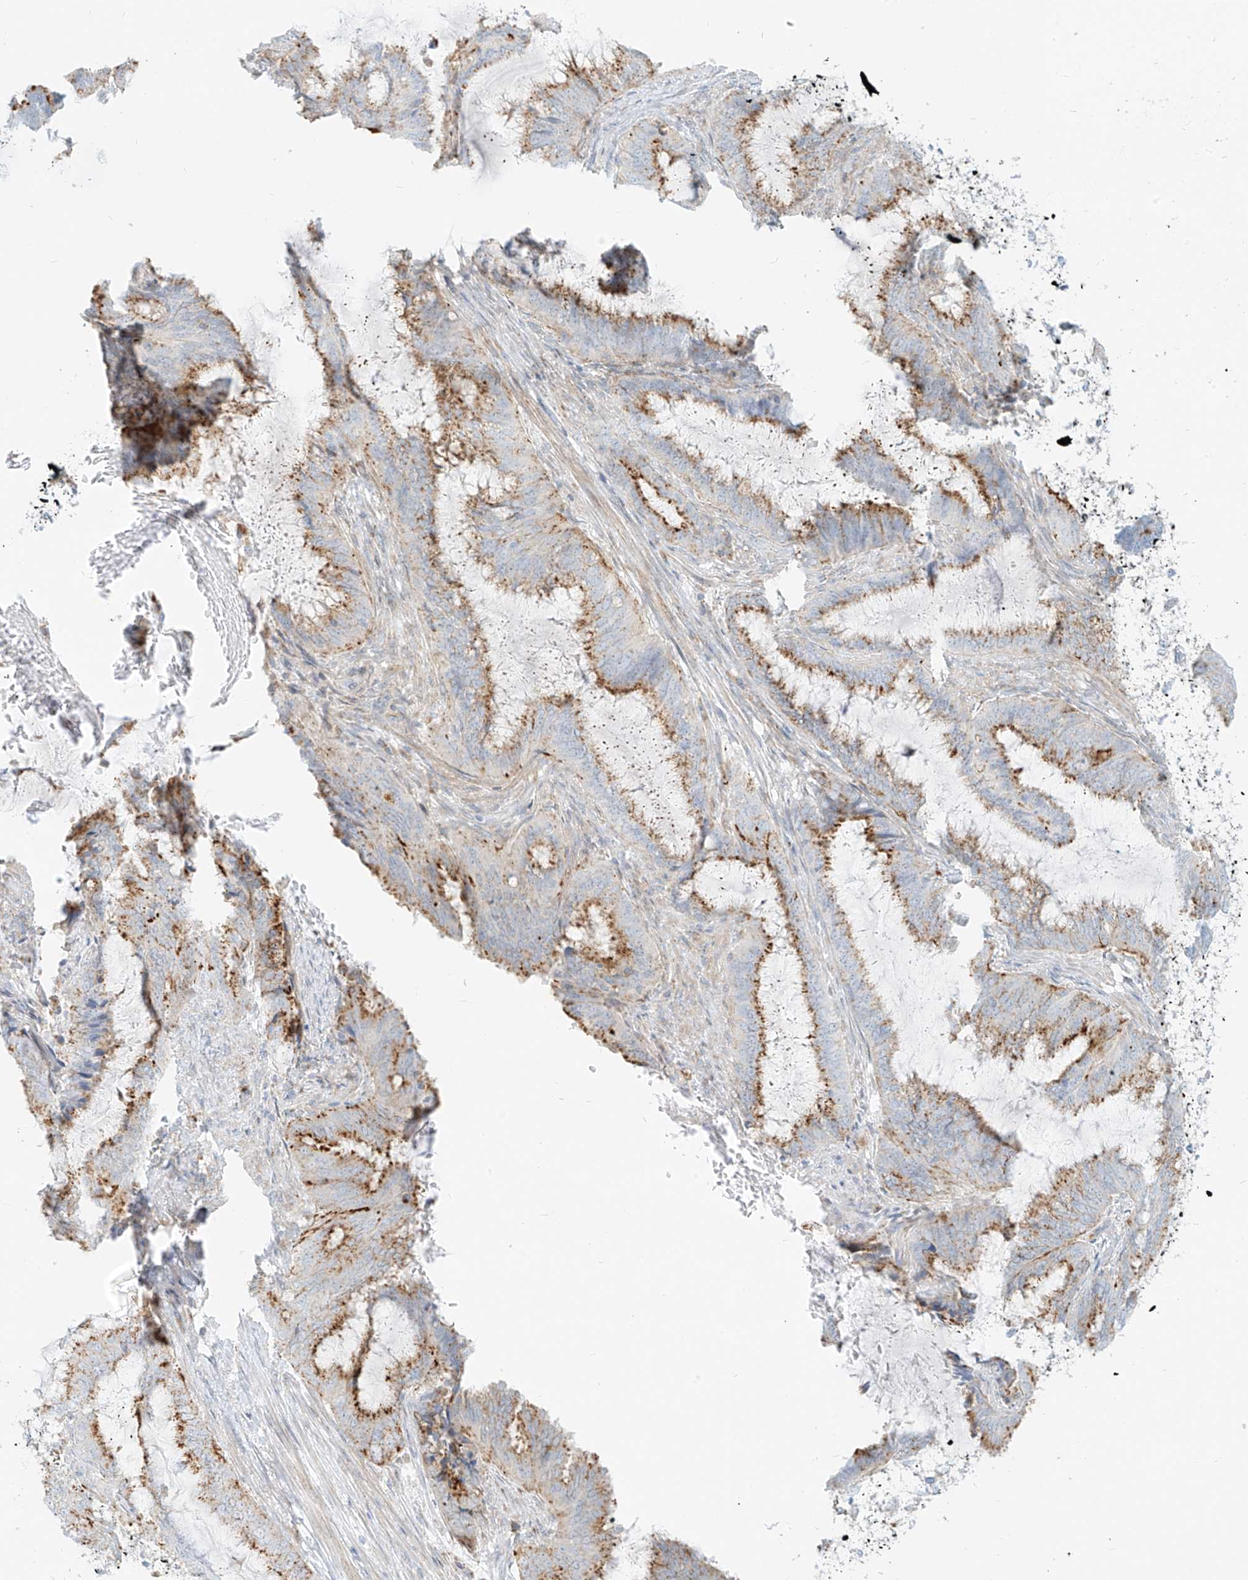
{"staining": {"intensity": "moderate", "quantity": ">75%", "location": "cytoplasmic/membranous"}, "tissue": "endometrial cancer", "cell_type": "Tumor cells", "image_type": "cancer", "snomed": [{"axis": "morphology", "description": "Adenocarcinoma, NOS"}, {"axis": "topography", "description": "Endometrium"}], "caption": "Protein expression analysis of human adenocarcinoma (endometrial) reveals moderate cytoplasmic/membranous positivity in approximately >75% of tumor cells.", "gene": "SLC35F6", "patient": {"sex": "female", "age": 51}}